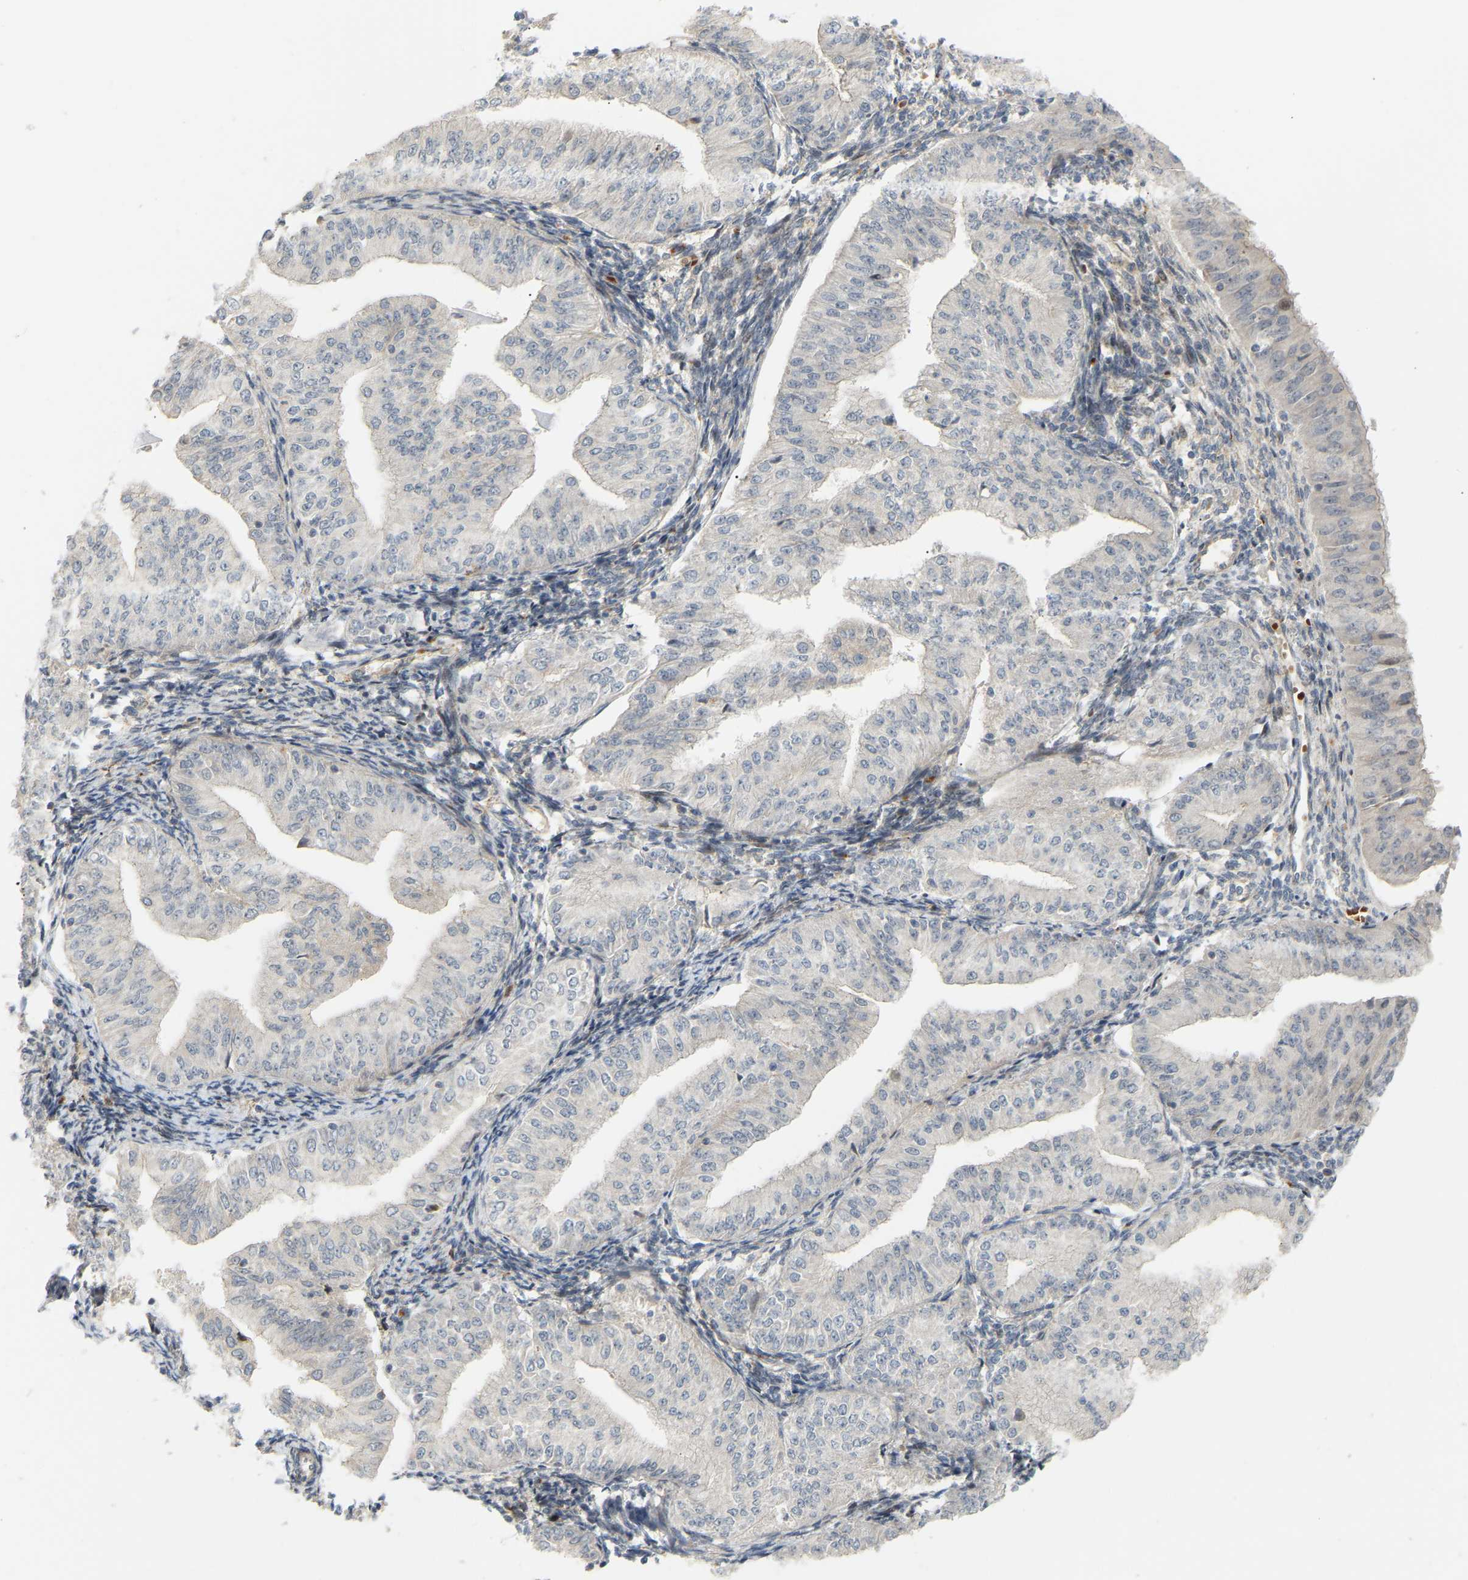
{"staining": {"intensity": "negative", "quantity": "none", "location": "none"}, "tissue": "endometrial cancer", "cell_type": "Tumor cells", "image_type": "cancer", "snomed": [{"axis": "morphology", "description": "Normal tissue, NOS"}, {"axis": "morphology", "description": "Adenocarcinoma, NOS"}, {"axis": "topography", "description": "Endometrium"}], "caption": "The histopathology image demonstrates no staining of tumor cells in endometrial cancer.", "gene": "POGLUT2", "patient": {"sex": "female", "age": 53}}